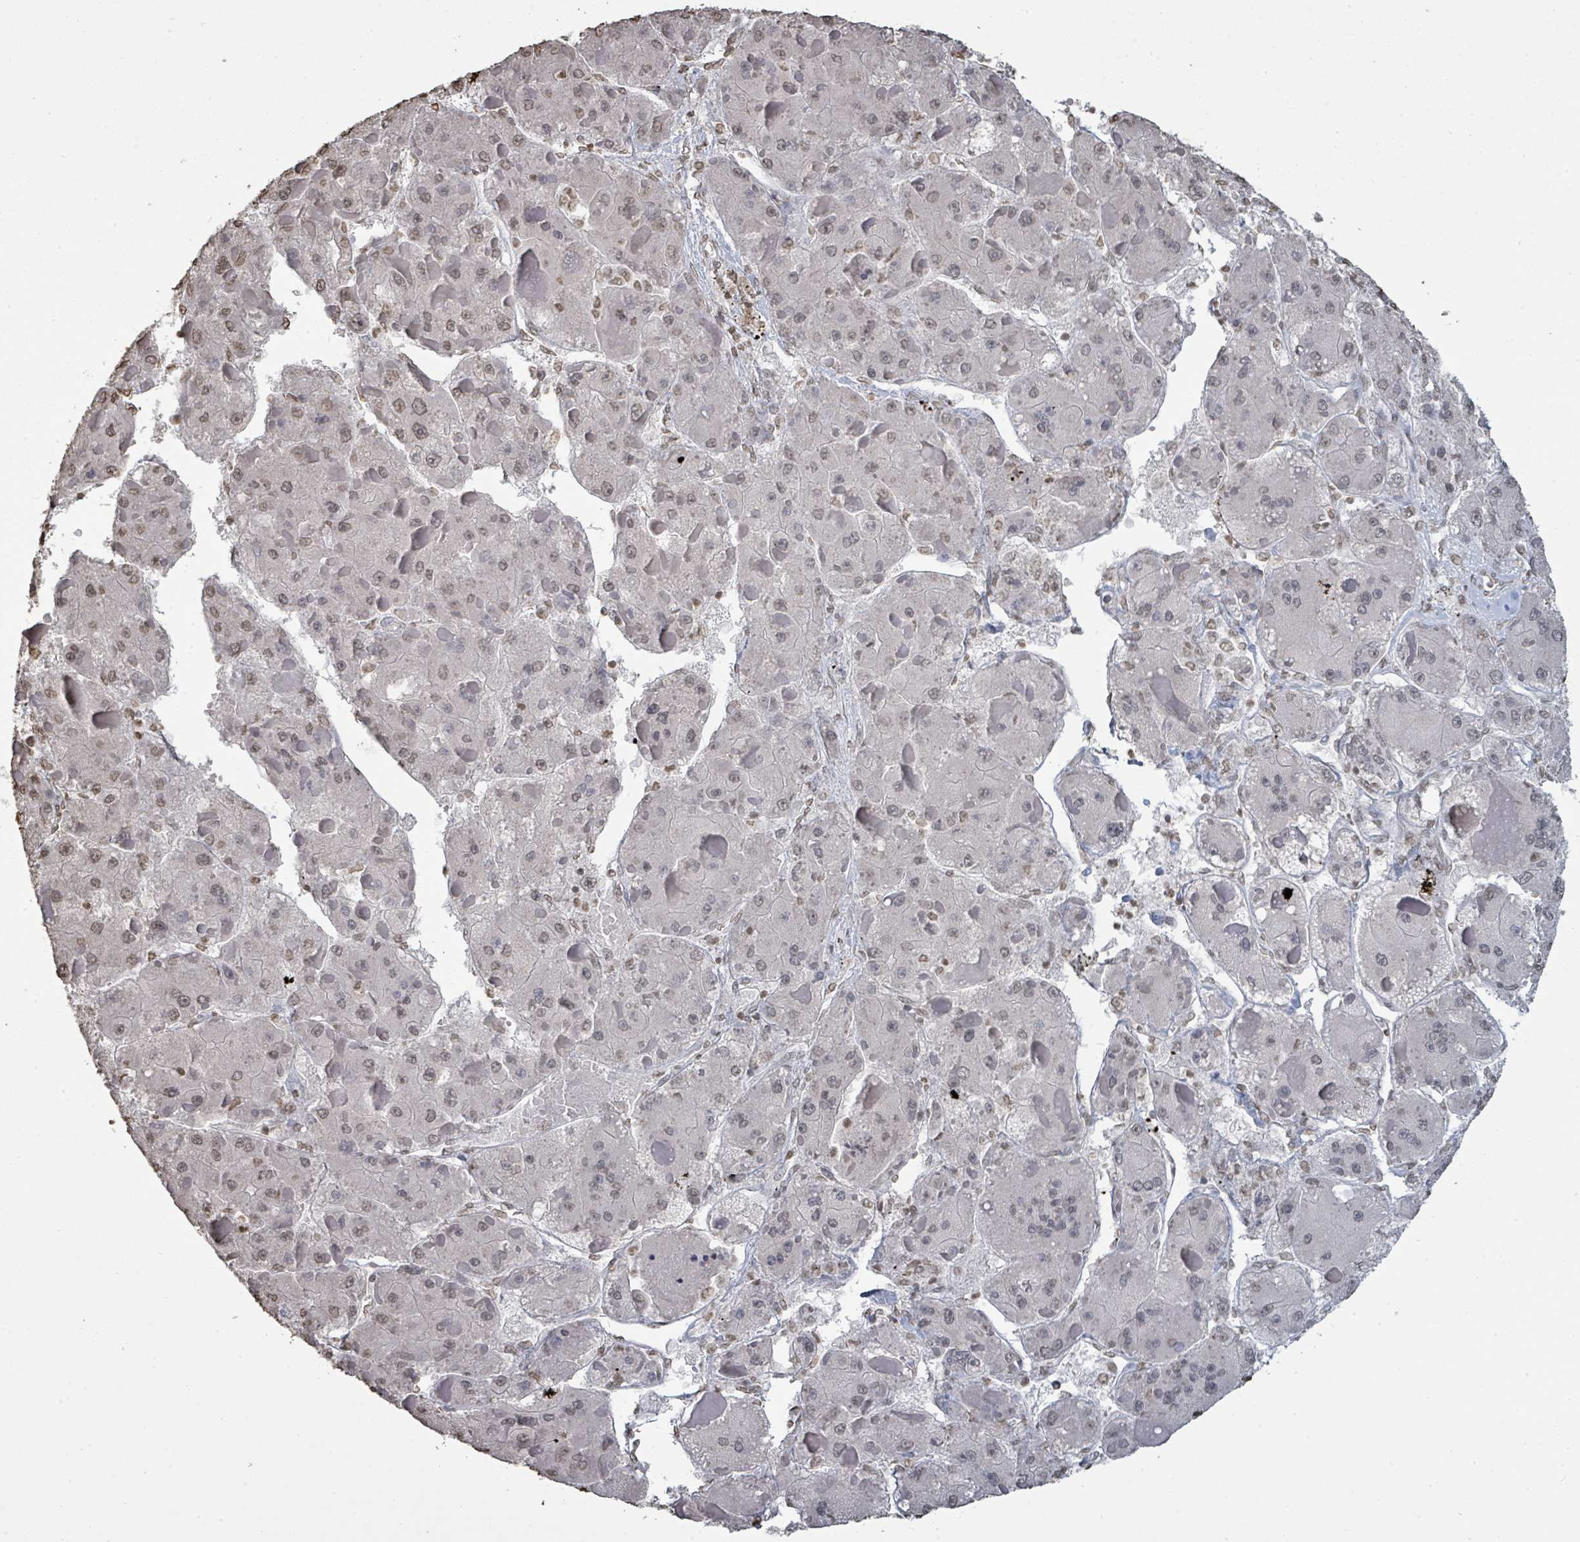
{"staining": {"intensity": "weak", "quantity": "25%-75%", "location": "nuclear"}, "tissue": "liver cancer", "cell_type": "Tumor cells", "image_type": "cancer", "snomed": [{"axis": "morphology", "description": "Carcinoma, Hepatocellular, NOS"}, {"axis": "topography", "description": "Liver"}], "caption": "Immunohistochemistry (IHC) of human liver hepatocellular carcinoma displays low levels of weak nuclear expression in about 25%-75% of tumor cells.", "gene": "MRPS12", "patient": {"sex": "female", "age": 73}}